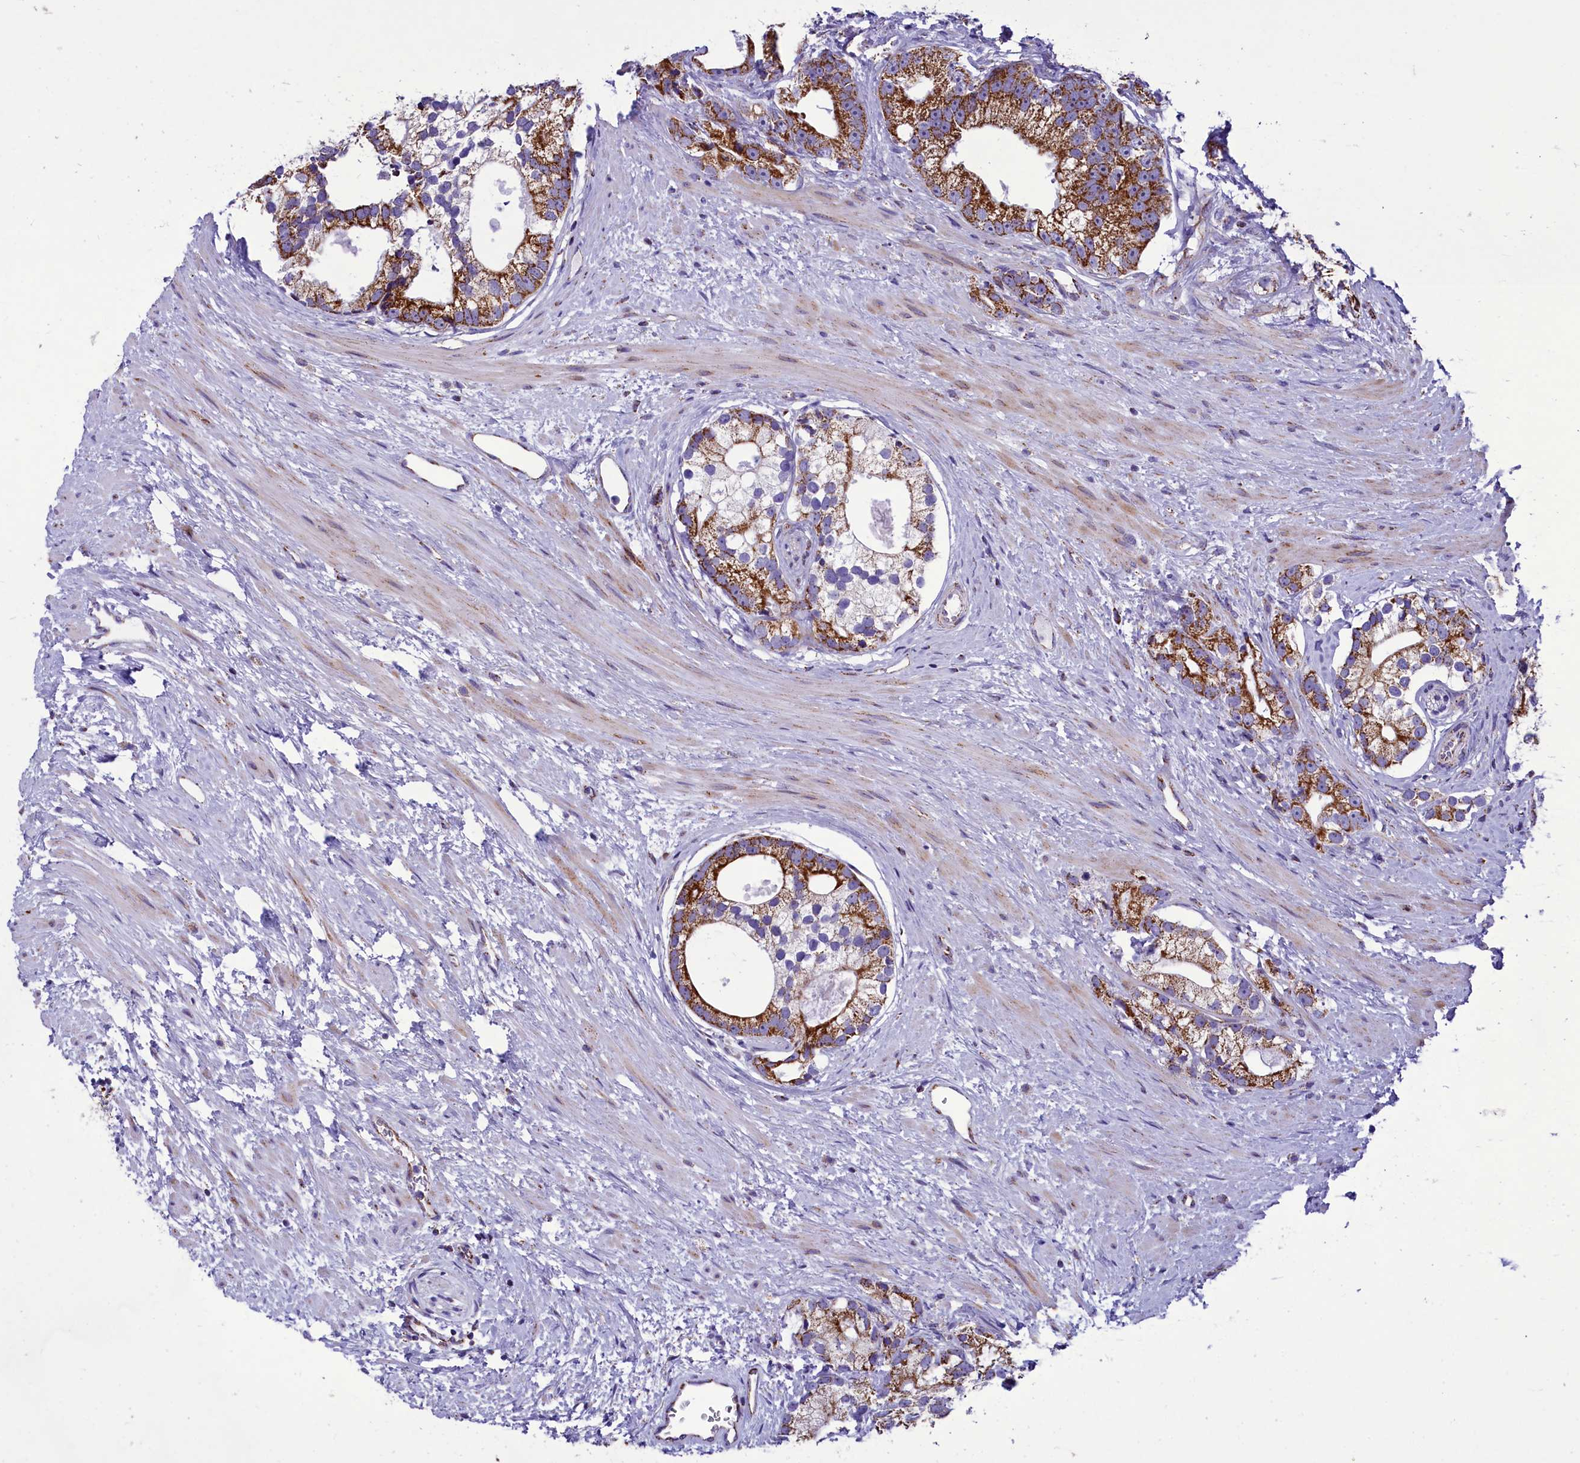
{"staining": {"intensity": "strong", "quantity": "25%-75%", "location": "cytoplasmic/membranous"}, "tissue": "prostate cancer", "cell_type": "Tumor cells", "image_type": "cancer", "snomed": [{"axis": "morphology", "description": "Adenocarcinoma, High grade"}, {"axis": "topography", "description": "Prostate"}], "caption": "Immunohistochemical staining of human prostate cancer shows high levels of strong cytoplasmic/membranous protein positivity in approximately 25%-75% of tumor cells.", "gene": "ICA1L", "patient": {"sex": "male", "age": 75}}